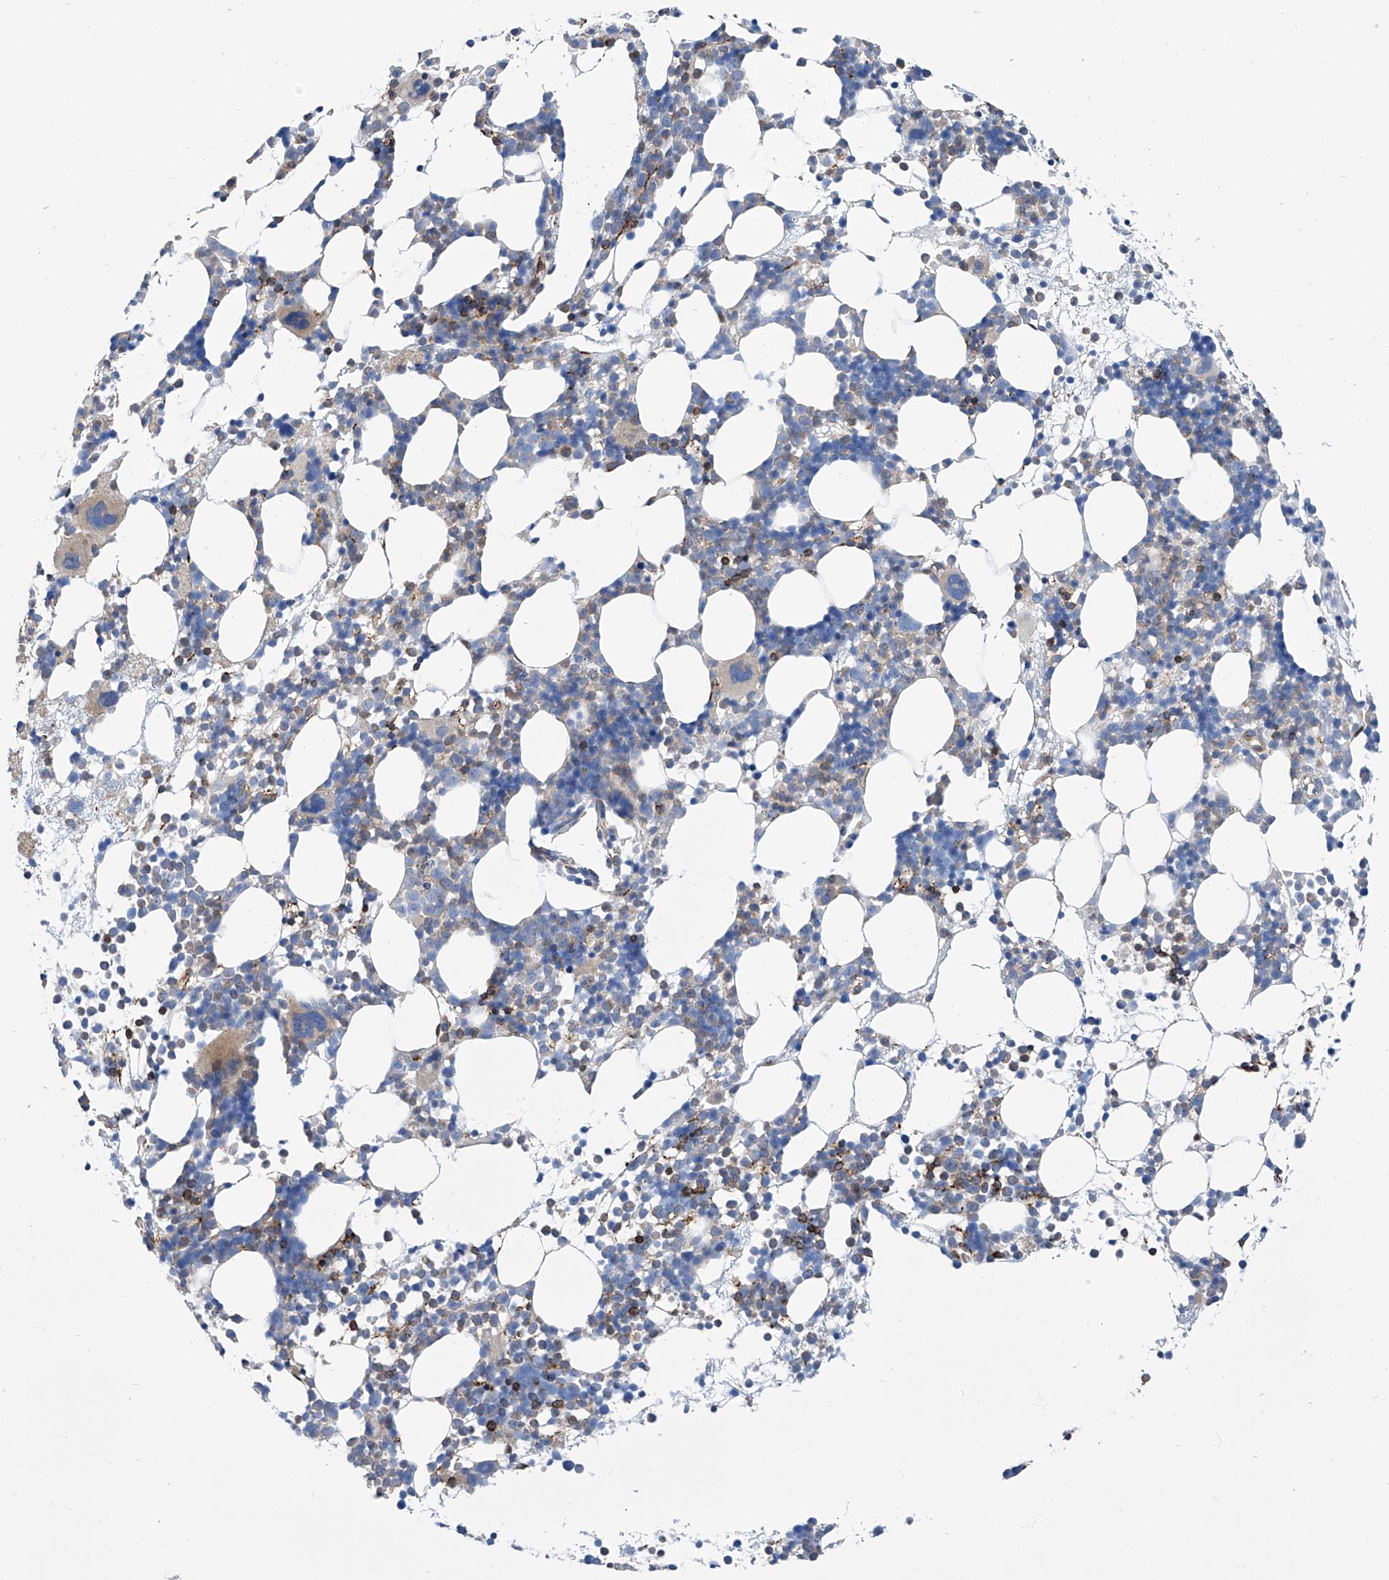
{"staining": {"intensity": "weak", "quantity": "<25%", "location": "cytoplasmic/membranous"}, "tissue": "bone marrow", "cell_type": "Hematopoietic cells", "image_type": "normal", "snomed": [{"axis": "morphology", "description": "Normal tissue, NOS"}, {"axis": "topography", "description": "Bone marrow"}], "caption": "Protein analysis of unremarkable bone marrow shows no significant positivity in hematopoietic cells. (Stains: DAB IHC with hematoxylin counter stain, Microscopy: brightfield microscopy at high magnification).", "gene": "GPT", "patient": {"sex": "female", "age": 57}}